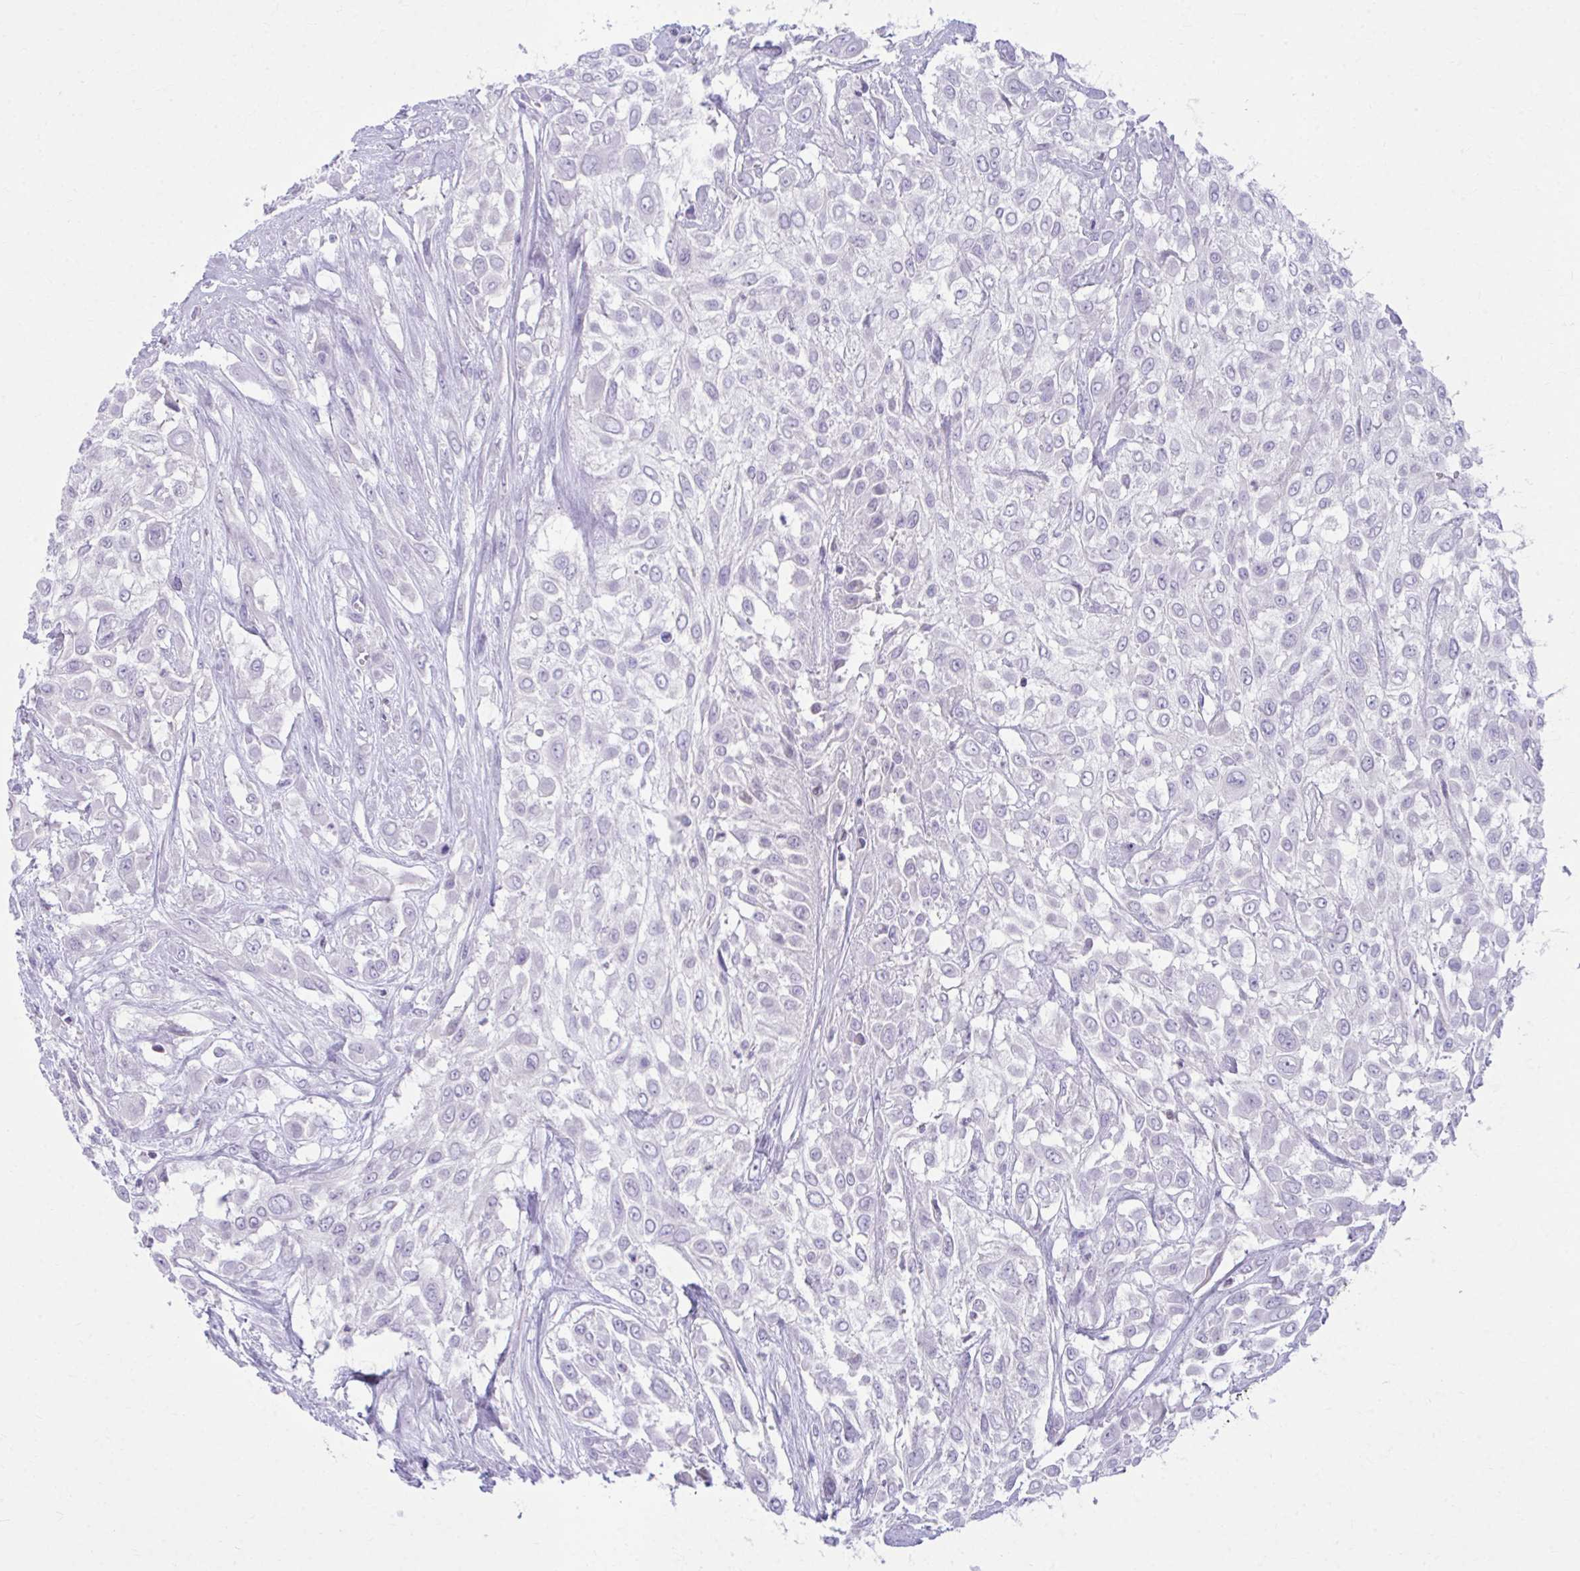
{"staining": {"intensity": "negative", "quantity": "none", "location": "none"}, "tissue": "urothelial cancer", "cell_type": "Tumor cells", "image_type": "cancer", "snomed": [{"axis": "morphology", "description": "Urothelial carcinoma, High grade"}, {"axis": "topography", "description": "Urinary bladder"}], "caption": "Tumor cells show no significant protein positivity in high-grade urothelial carcinoma. Brightfield microscopy of immunohistochemistry stained with DAB (brown) and hematoxylin (blue), captured at high magnification.", "gene": "OR7A5", "patient": {"sex": "male", "age": 57}}